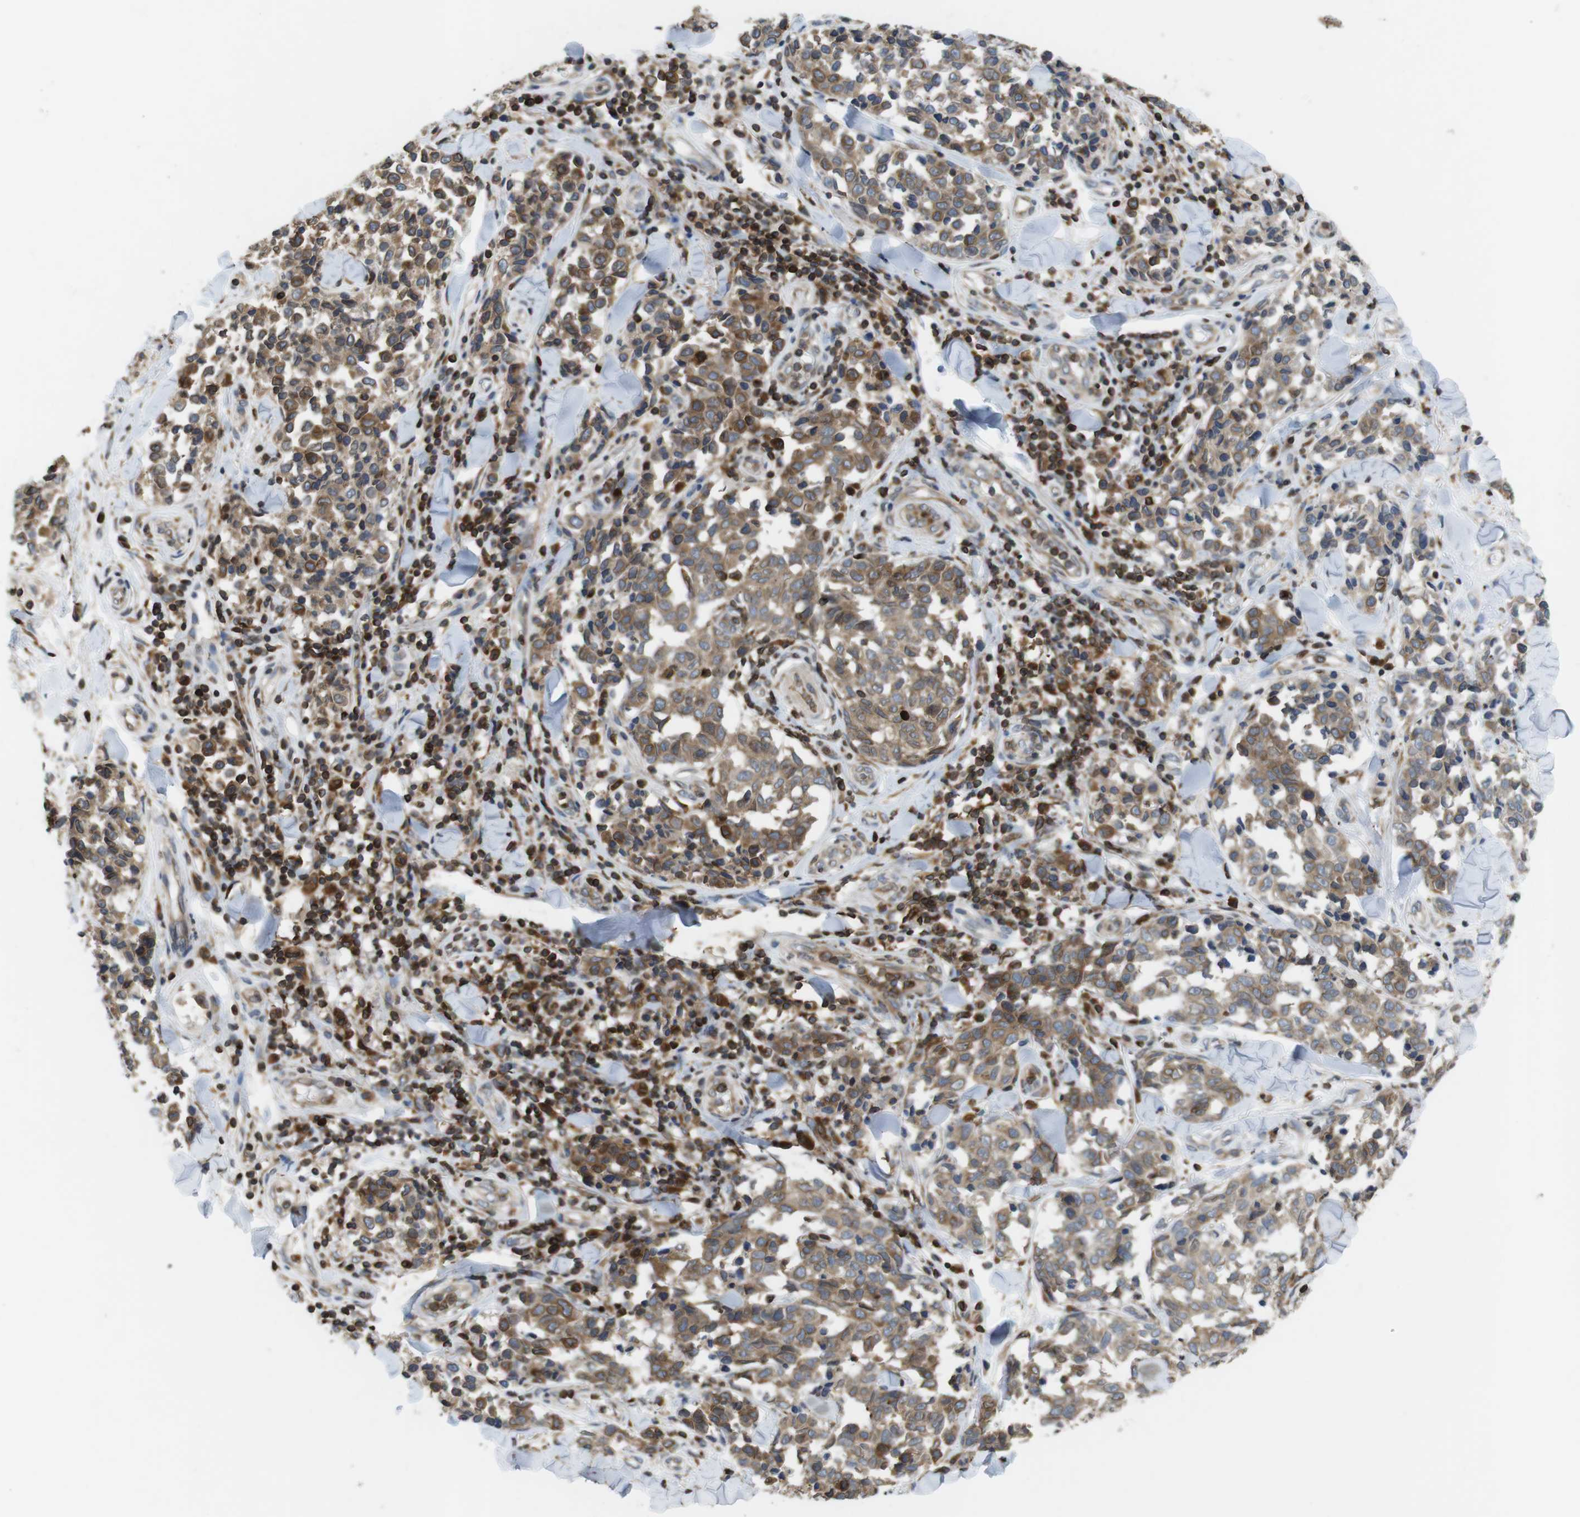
{"staining": {"intensity": "moderate", "quantity": ">75%", "location": "cytoplasmic/membranous"}, "tissue": "melanoma", "cell_type": "Tumor cells", "image_type": "cancer", "snomed": [{"axis": "morphology", "description": "Malignant melanoma, NOS"}, {"axis": "topography", "description": "Skin"}], "caption": "This photomicrograph displays malignant melanoma stained with immunohistochemistry to label a protein in brown. The cytoplasmic/membranous of tumor cells show moderate positivity for the protein. Nuclei are counter-stained blue.", "gene": "ARL6IP5", "patient": {"sex": "female", "age": 64}}